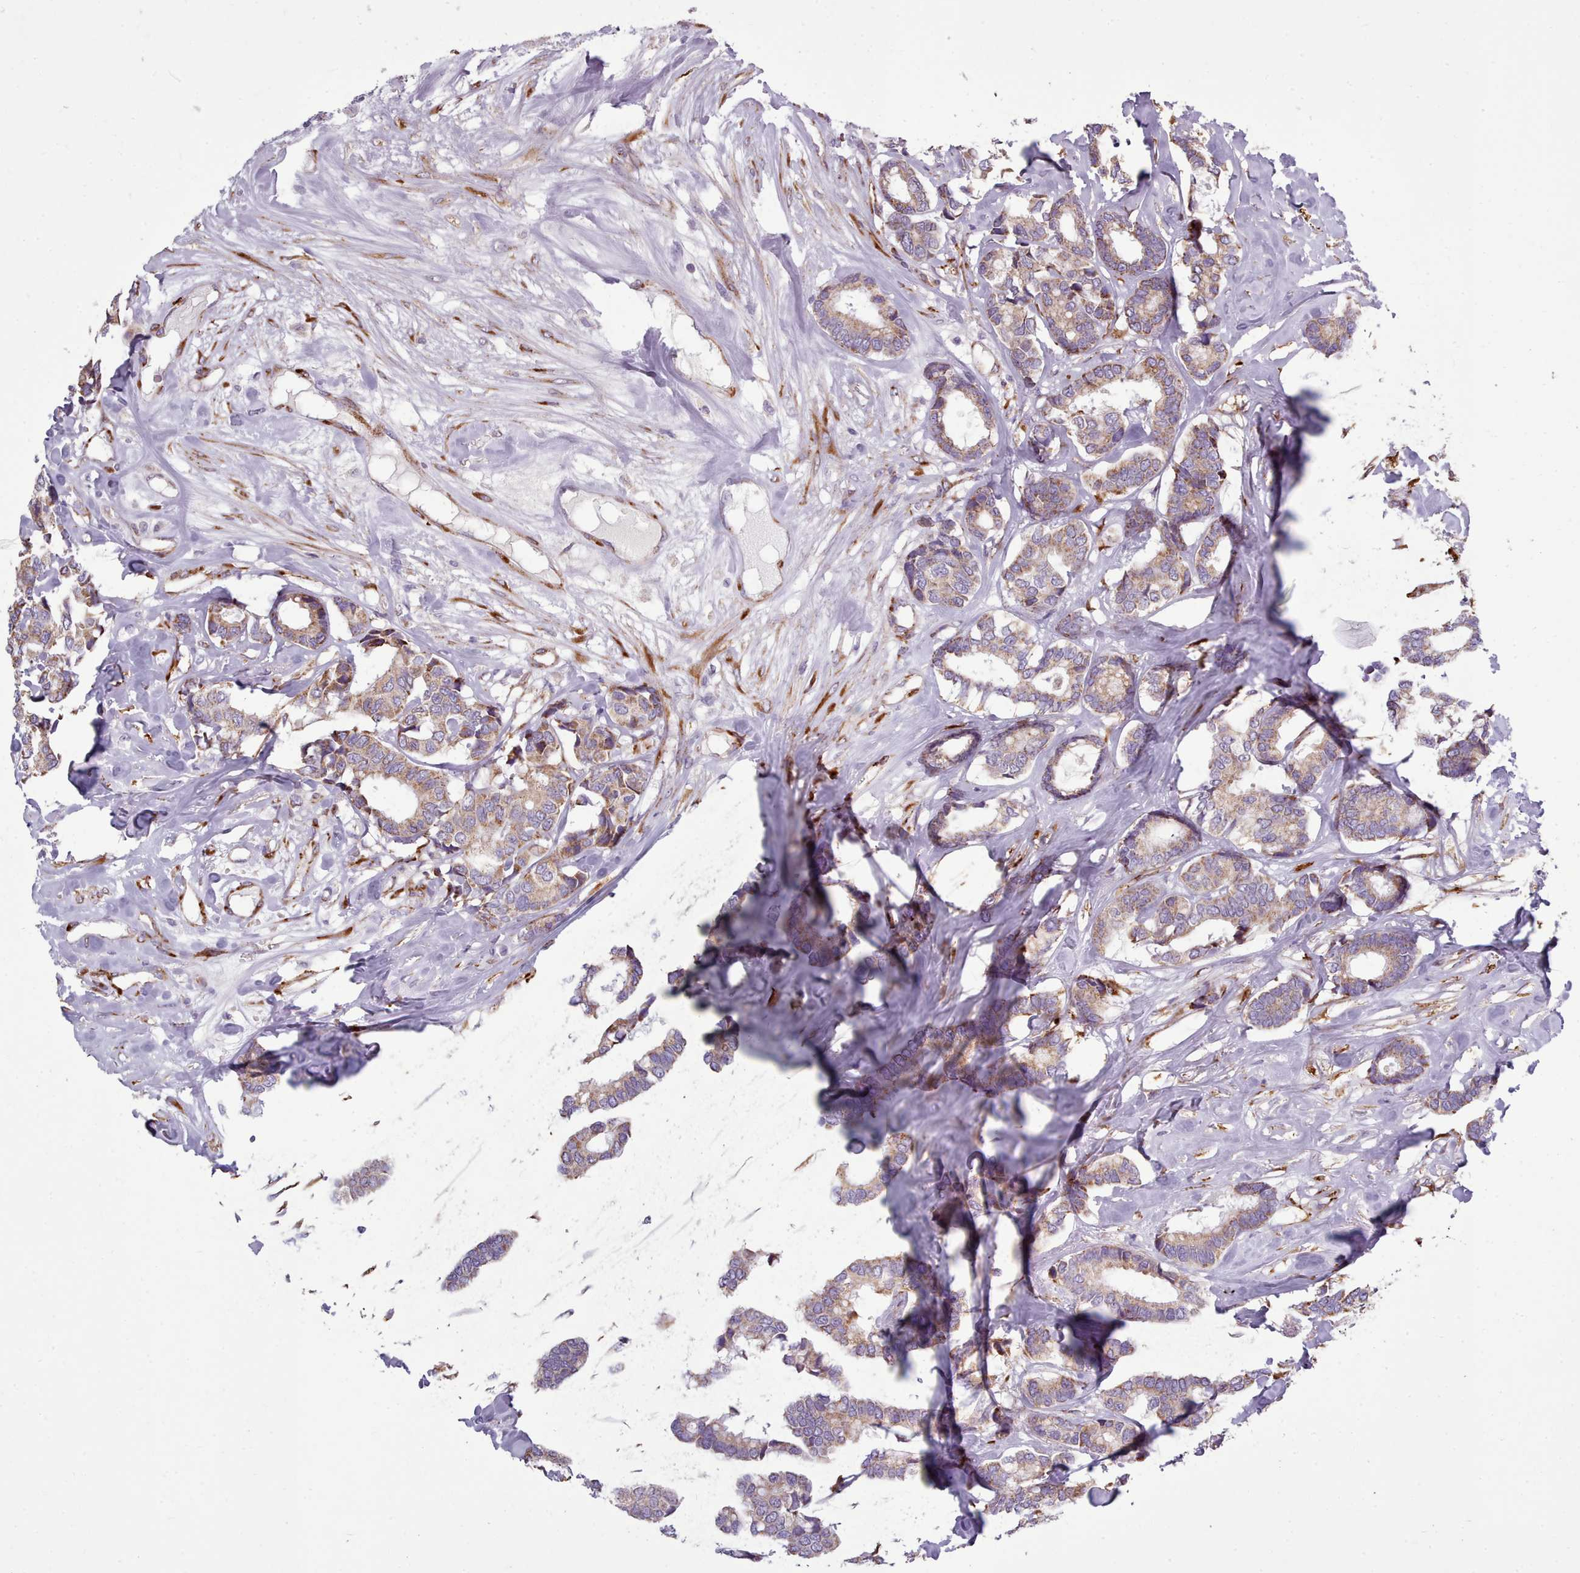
{"staining": {"intensity": "moderate", "quantity": ">75%", "location": "cytoplasmic/membranous"}, "tissue": "breast cancer", "cell_type": "Tumor cells", "image_type": "cancer", "snomed": [{"axis": "morphology", "description": "Normal tissue, NOS"}, {"axis": "morphology", "description": "Duct carcinoma"}, {"axis": "topography", "description": "Breast"}], "caption": "IHC of human breast cancer (infiltrating ductal carcinoma) shows medium levels of moderate cytoplasmic/membranous expression in about >75% of tumor cells. (DAB (3,3'-diaminobenzidine) IHC with brightfield microscopy, high magnification).", "gene": "FKBP10", "patient": {"sex": "female", "age": 87}}